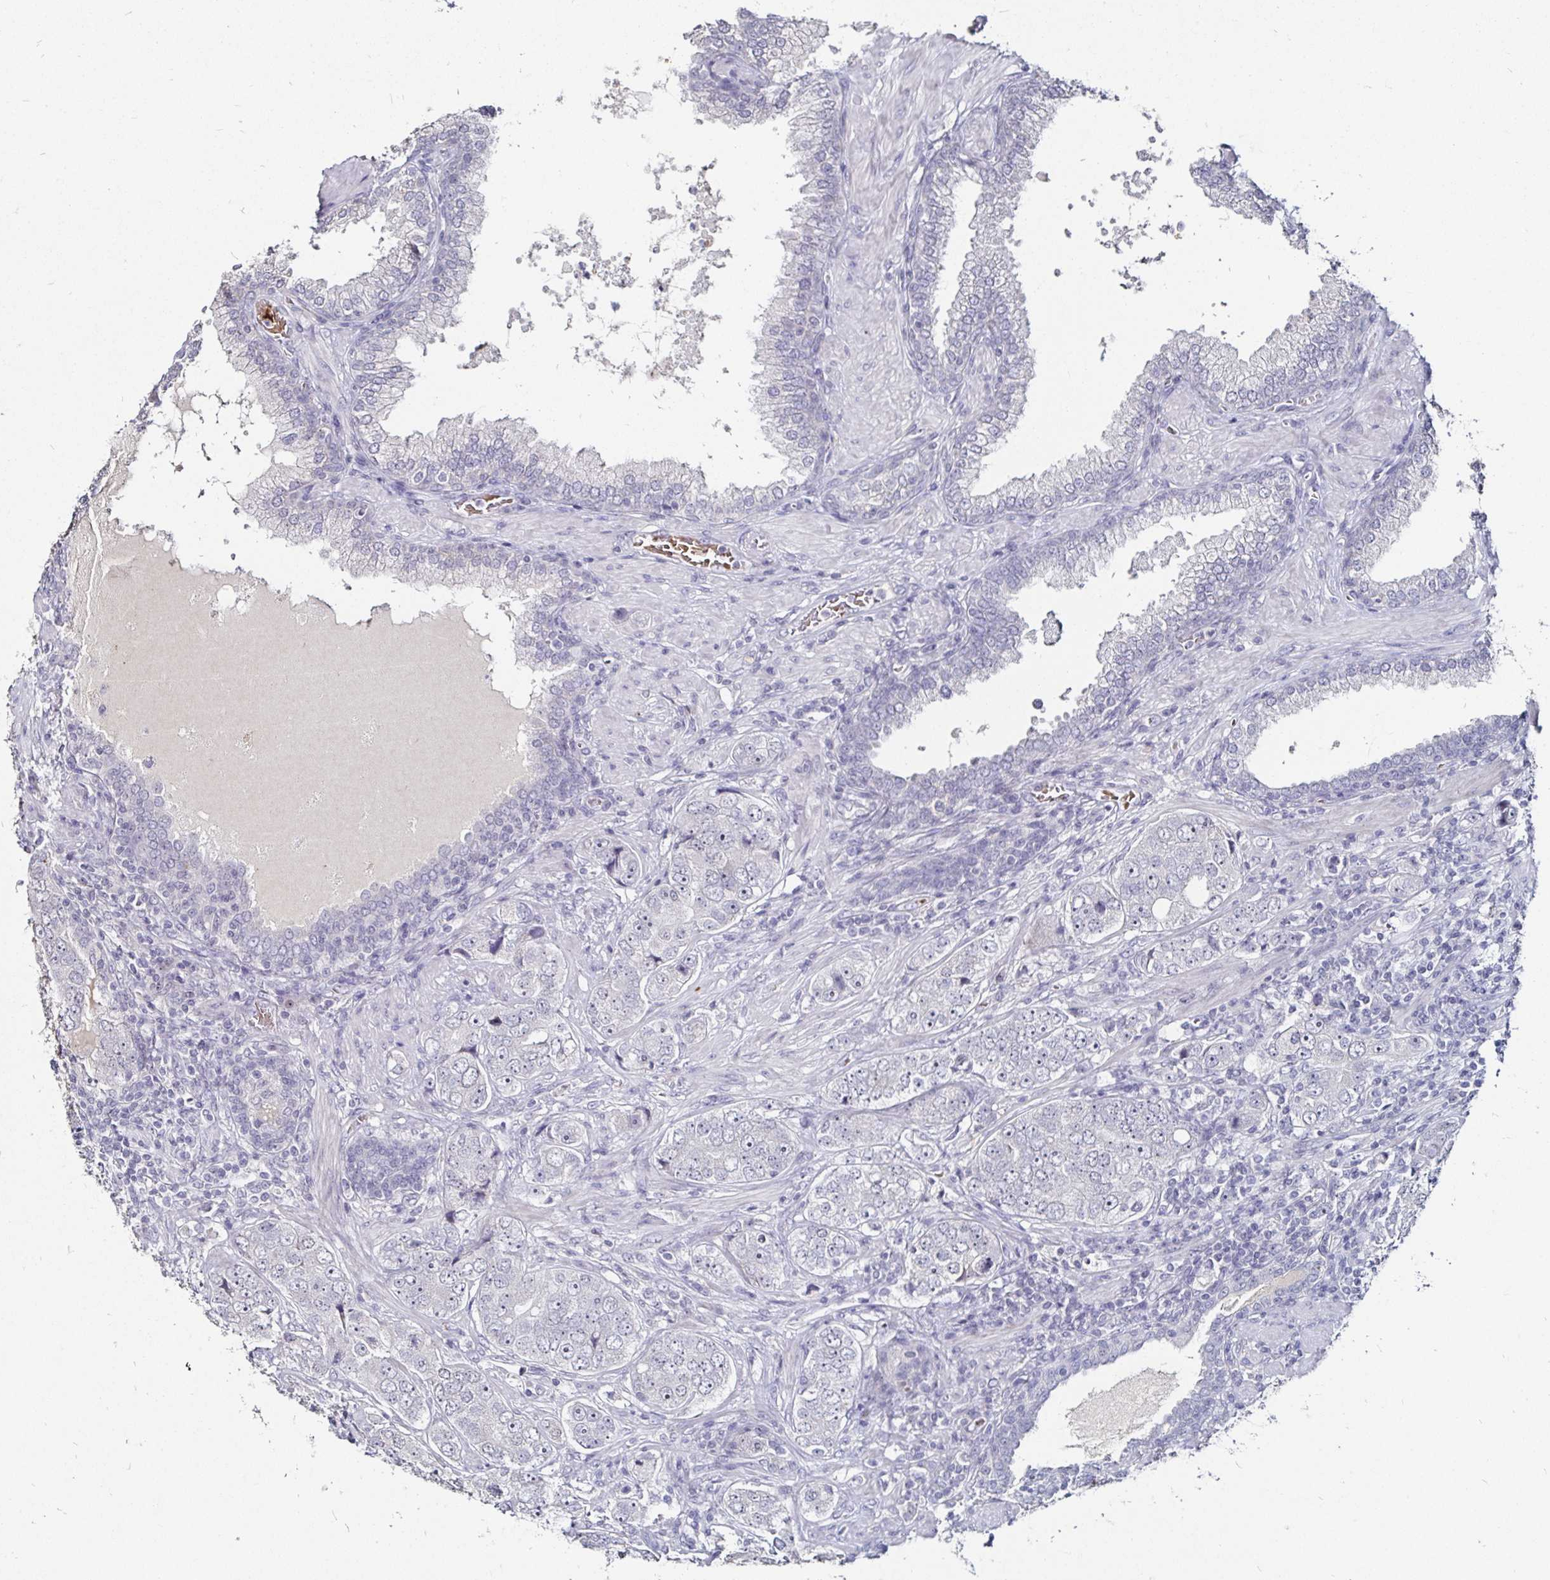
{"staining": {"intensity": "negative", "quantity": "none", "location": "none"}, "tissue": "prostate cancer", "cell_type": "Tumor cells", "image_type": "cancer", "snomed": [{"axis": "morphology", "description": "Adenocarcinoma, High grade"}, {"axis": "topography", "description": "Prostate"}], "caption": "This image is of prostate cancer (high-grade adenocarcinoma) stained with immunohistochemistry to label a protein in brown with the nuclei are counter-stained blue. There is no positivity in tumor cells. Brightfield microscopy of immunohistochemistry stained with DAB (brown) and hematoxylin (blue), captured at high magnification.", "gene": "FAIM2", "patient": {"sex": "male", "age": 60}}